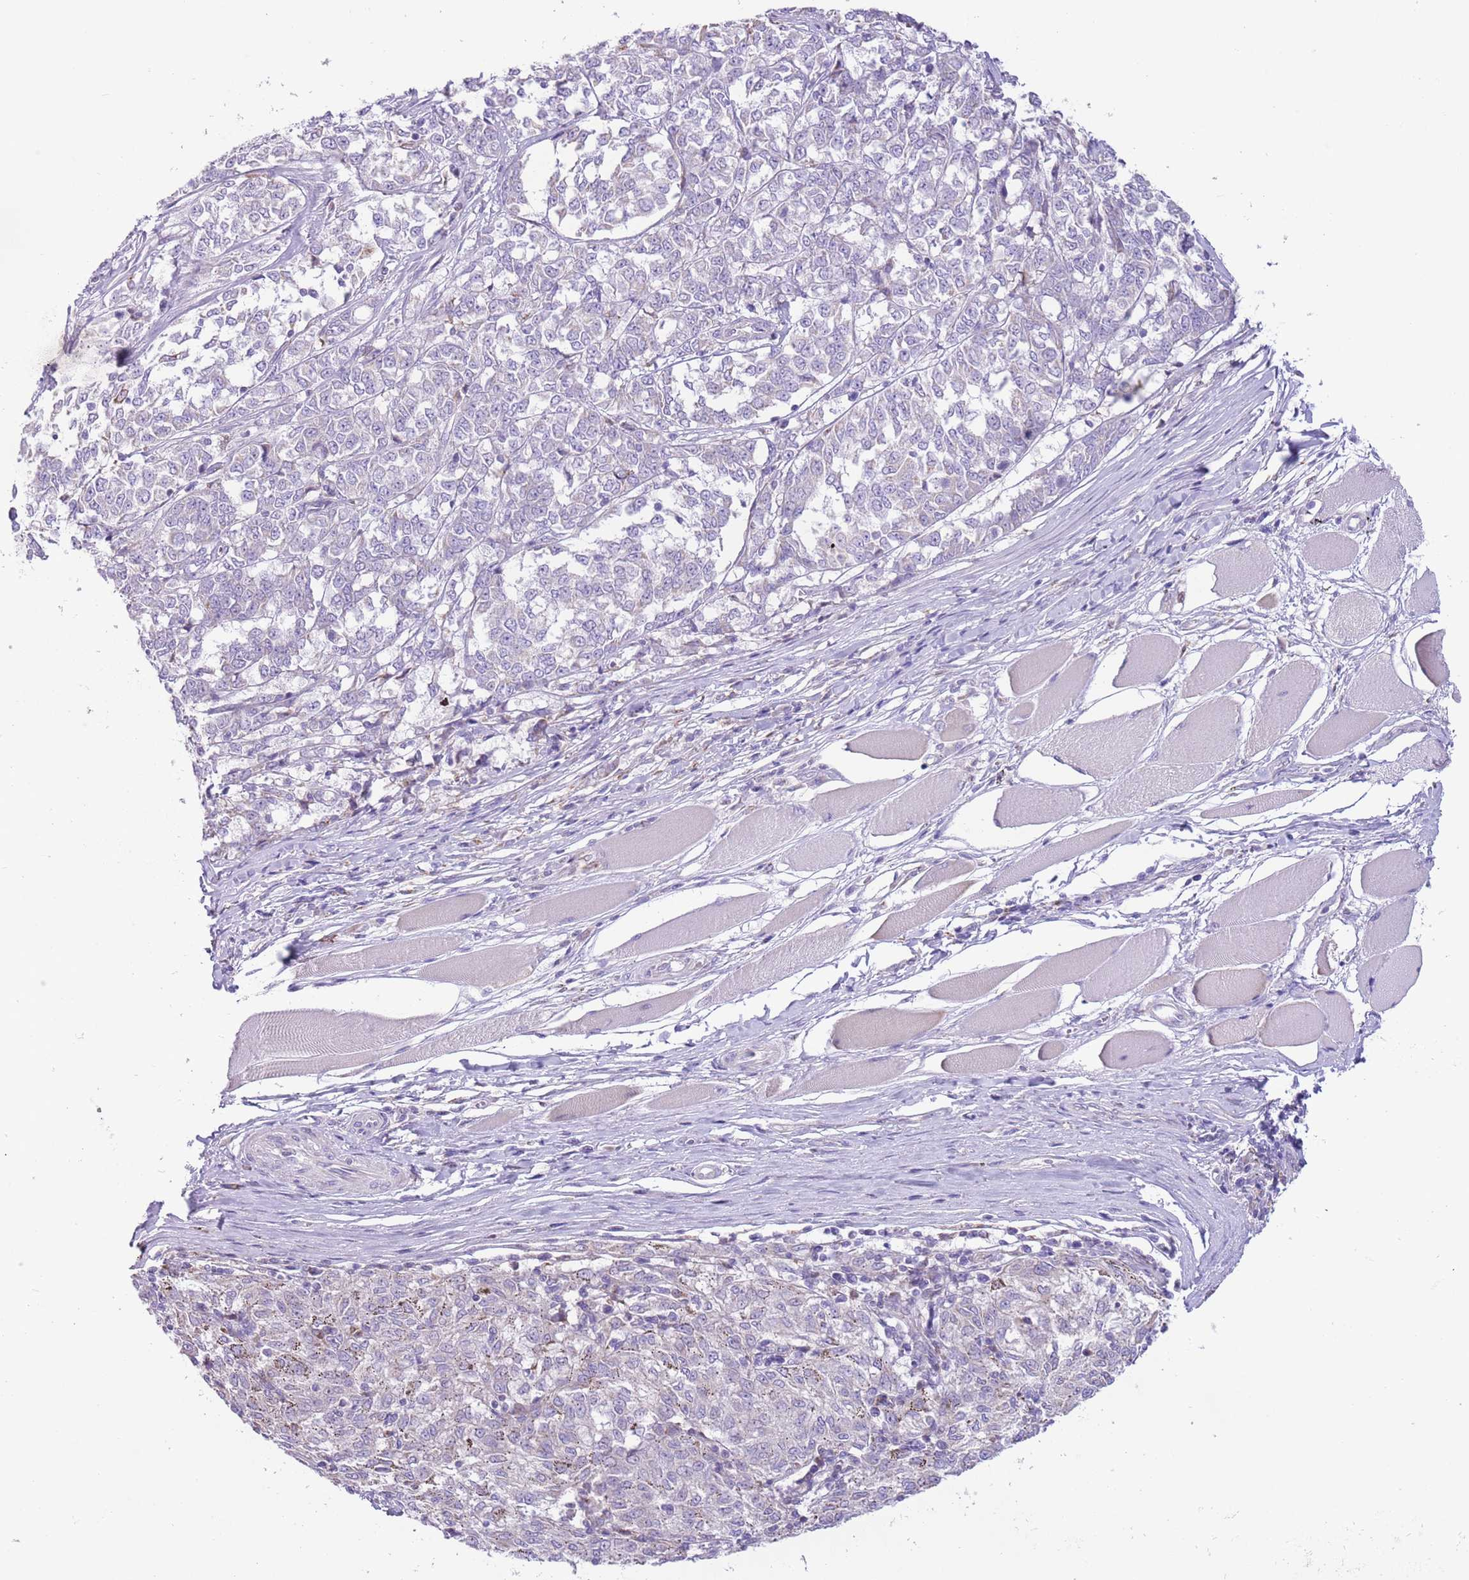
{"staining": {"intensity": "negative", "quantity": "none", "location": "none"}, "tissue": "melanoma", "cell_type": "Tumor cells", "image_type": "cancer", "snomed": [{"axis": "morphology", "description": "Malignant melanoma, NOS"}, {"axis": "topography", "description": "Skin"}], "caption": "Histopathology image shows no significant protein positivity in tumor cells of malignant melanoma.", "gene": "ZNF697", "patient": {"sex": "female", "age": 72}}